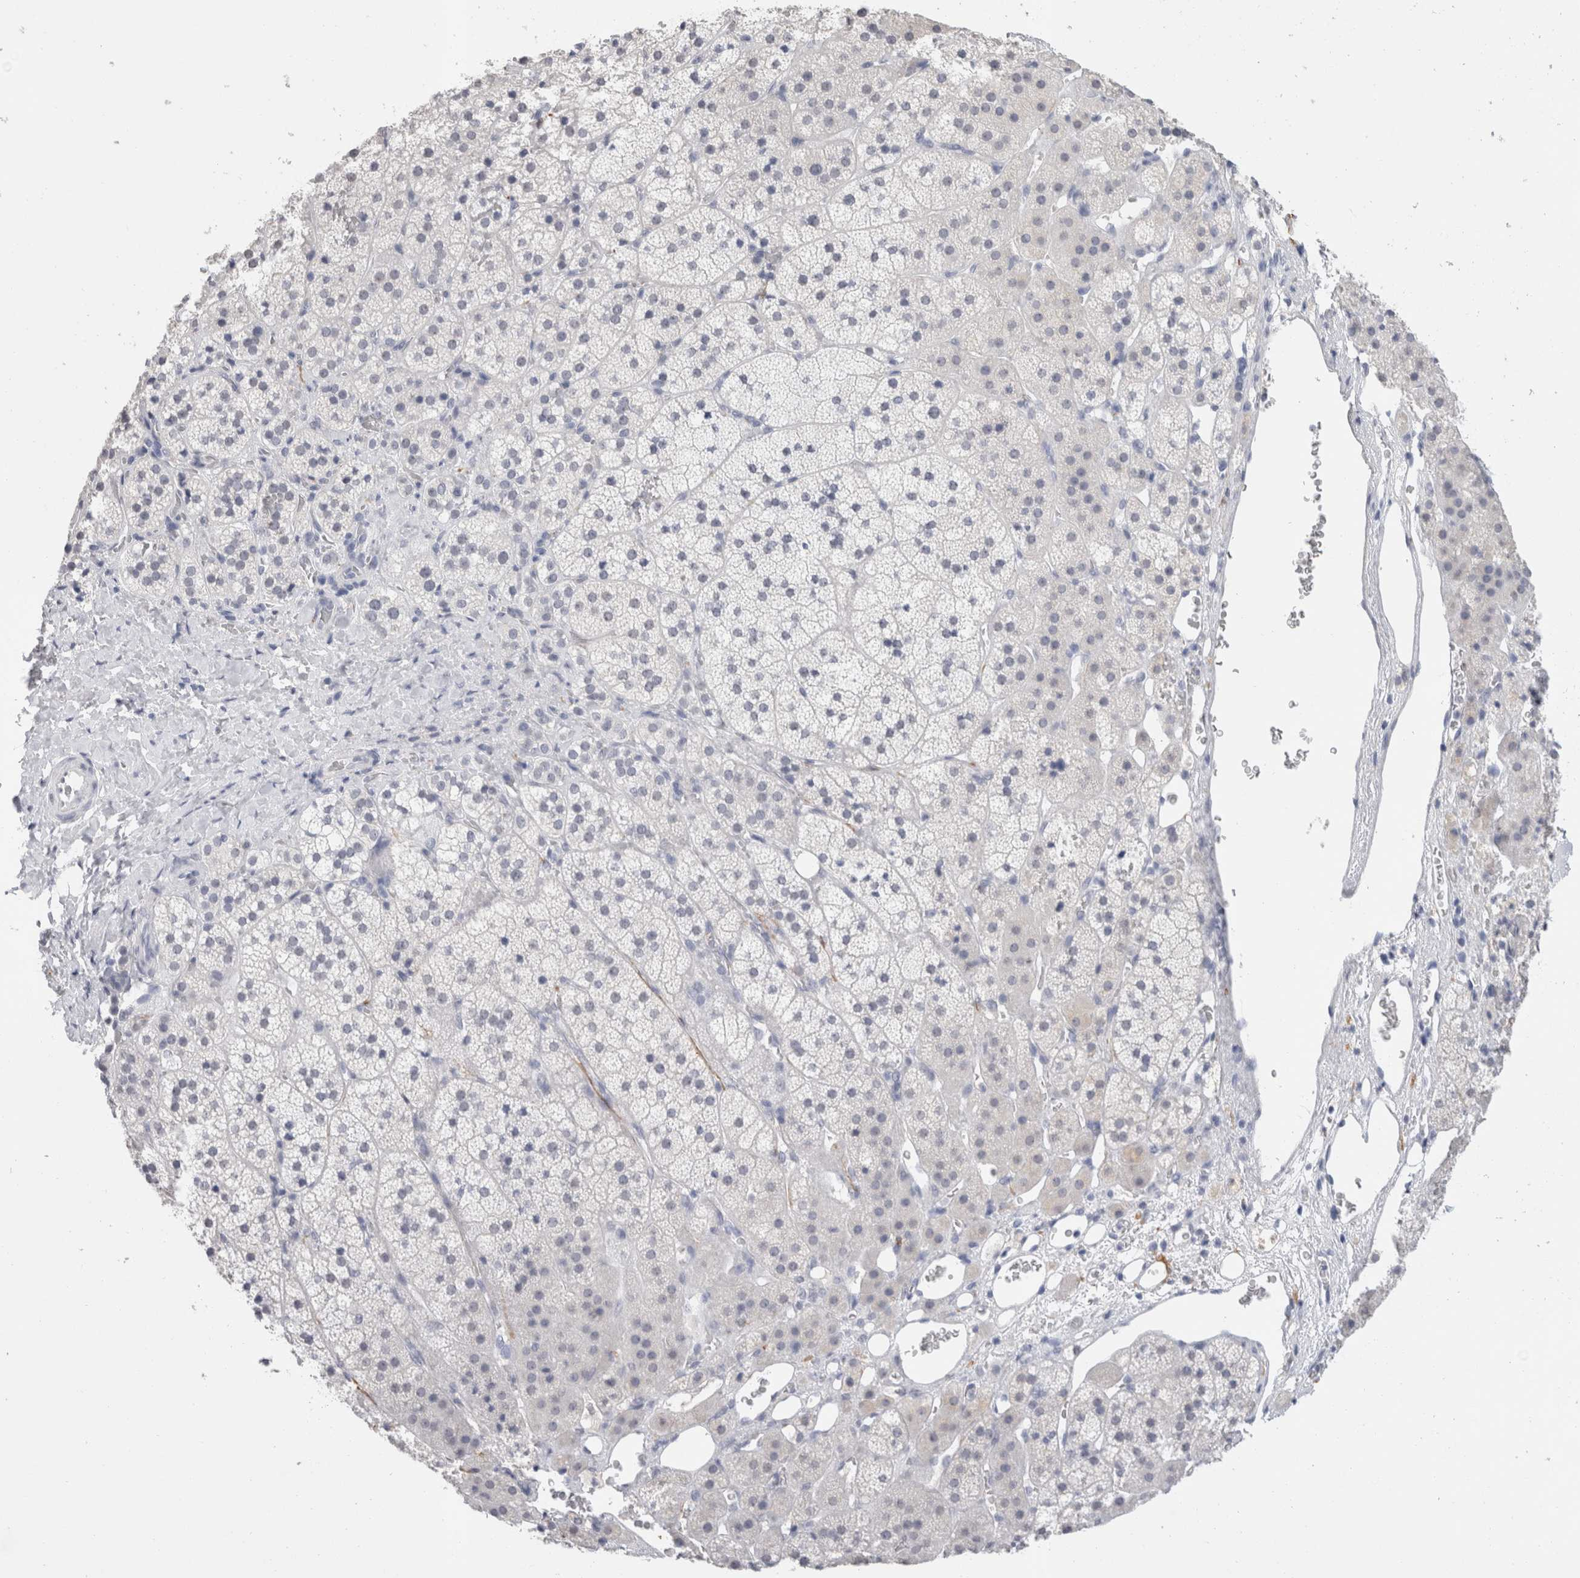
{"staining": {"intensity": "negative", "quantity": "none", "location": "none"}, "tissue": "adrenal gland", "cell_type": "Glandular cells", "image_type": "normal", "snomed": [{"axis": "morphology", "description": "Normal tissue, NOS"}, {"axis": "topography", "description": "Adrenal gland"}], "caption": "Glandular cells are negative for protein expression in normal human adrenal gland. (Immunohistochemistry, brightfield microscopy, high magnification).", "gene": "CADM3", "patient": {"sex": "female", "age": 44}}